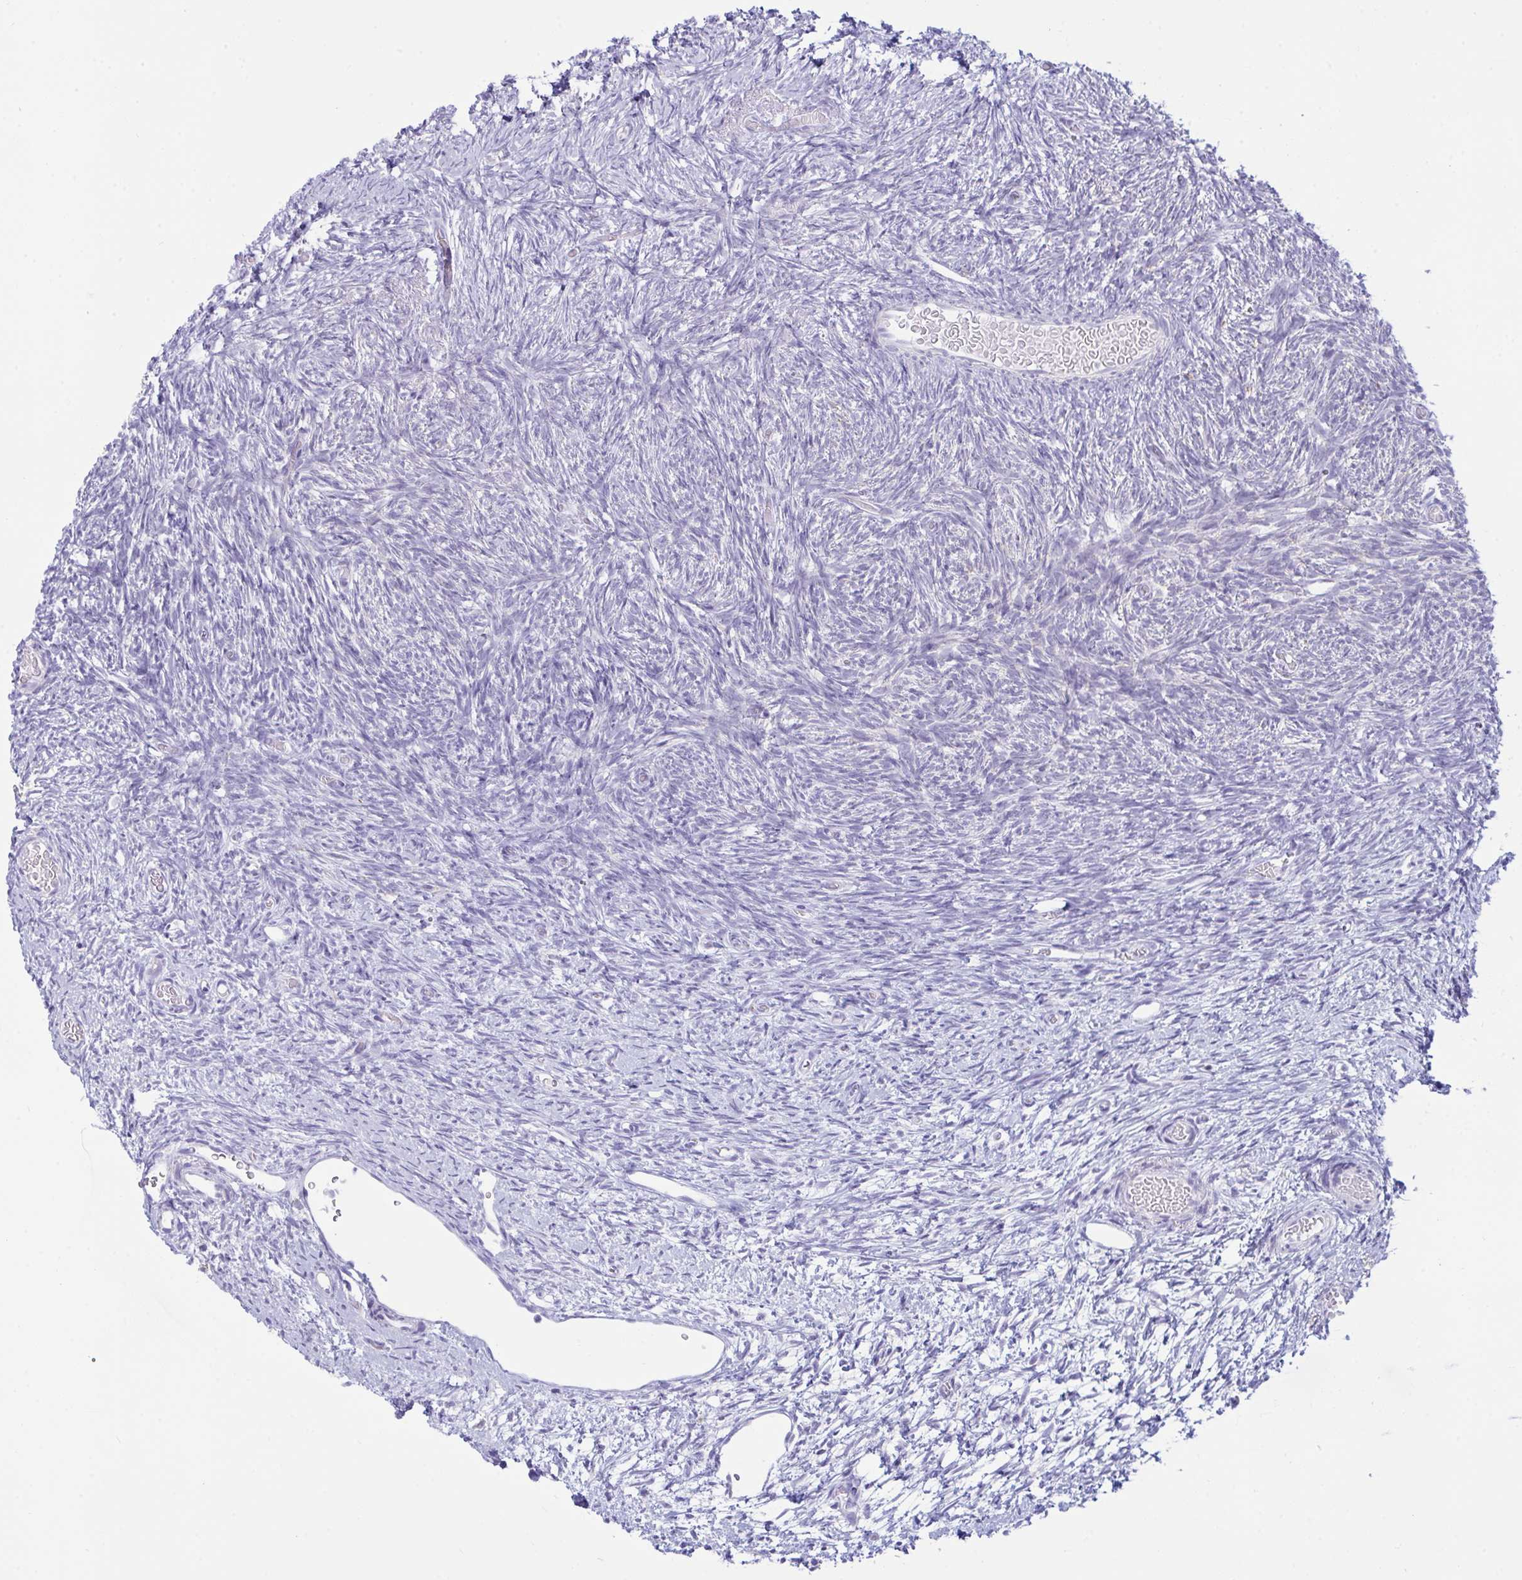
{"staining": {"intensity": "negative", "quantity": "none", "location": "none"}, "tissue": "ovary", "cell_type": "Follicle cells", "image_type": "normal", "snomed": [{"axis": "morphology", "description": "Normal tissue, NOS"}, {"axis": "topography", "description": "Ovary"}], "caption": "Immunohistochemistry of unremarkable ovary displays no expression in follicle cells. (Stains: DAB (3,3'-diaminobenzidine) immunohistochemistry with hematoxylin counter stain, Microscopy: brightfield microscopy at high magnification).", "gene": "BBS1", "patient": {"sex": "female", "age": 39}}